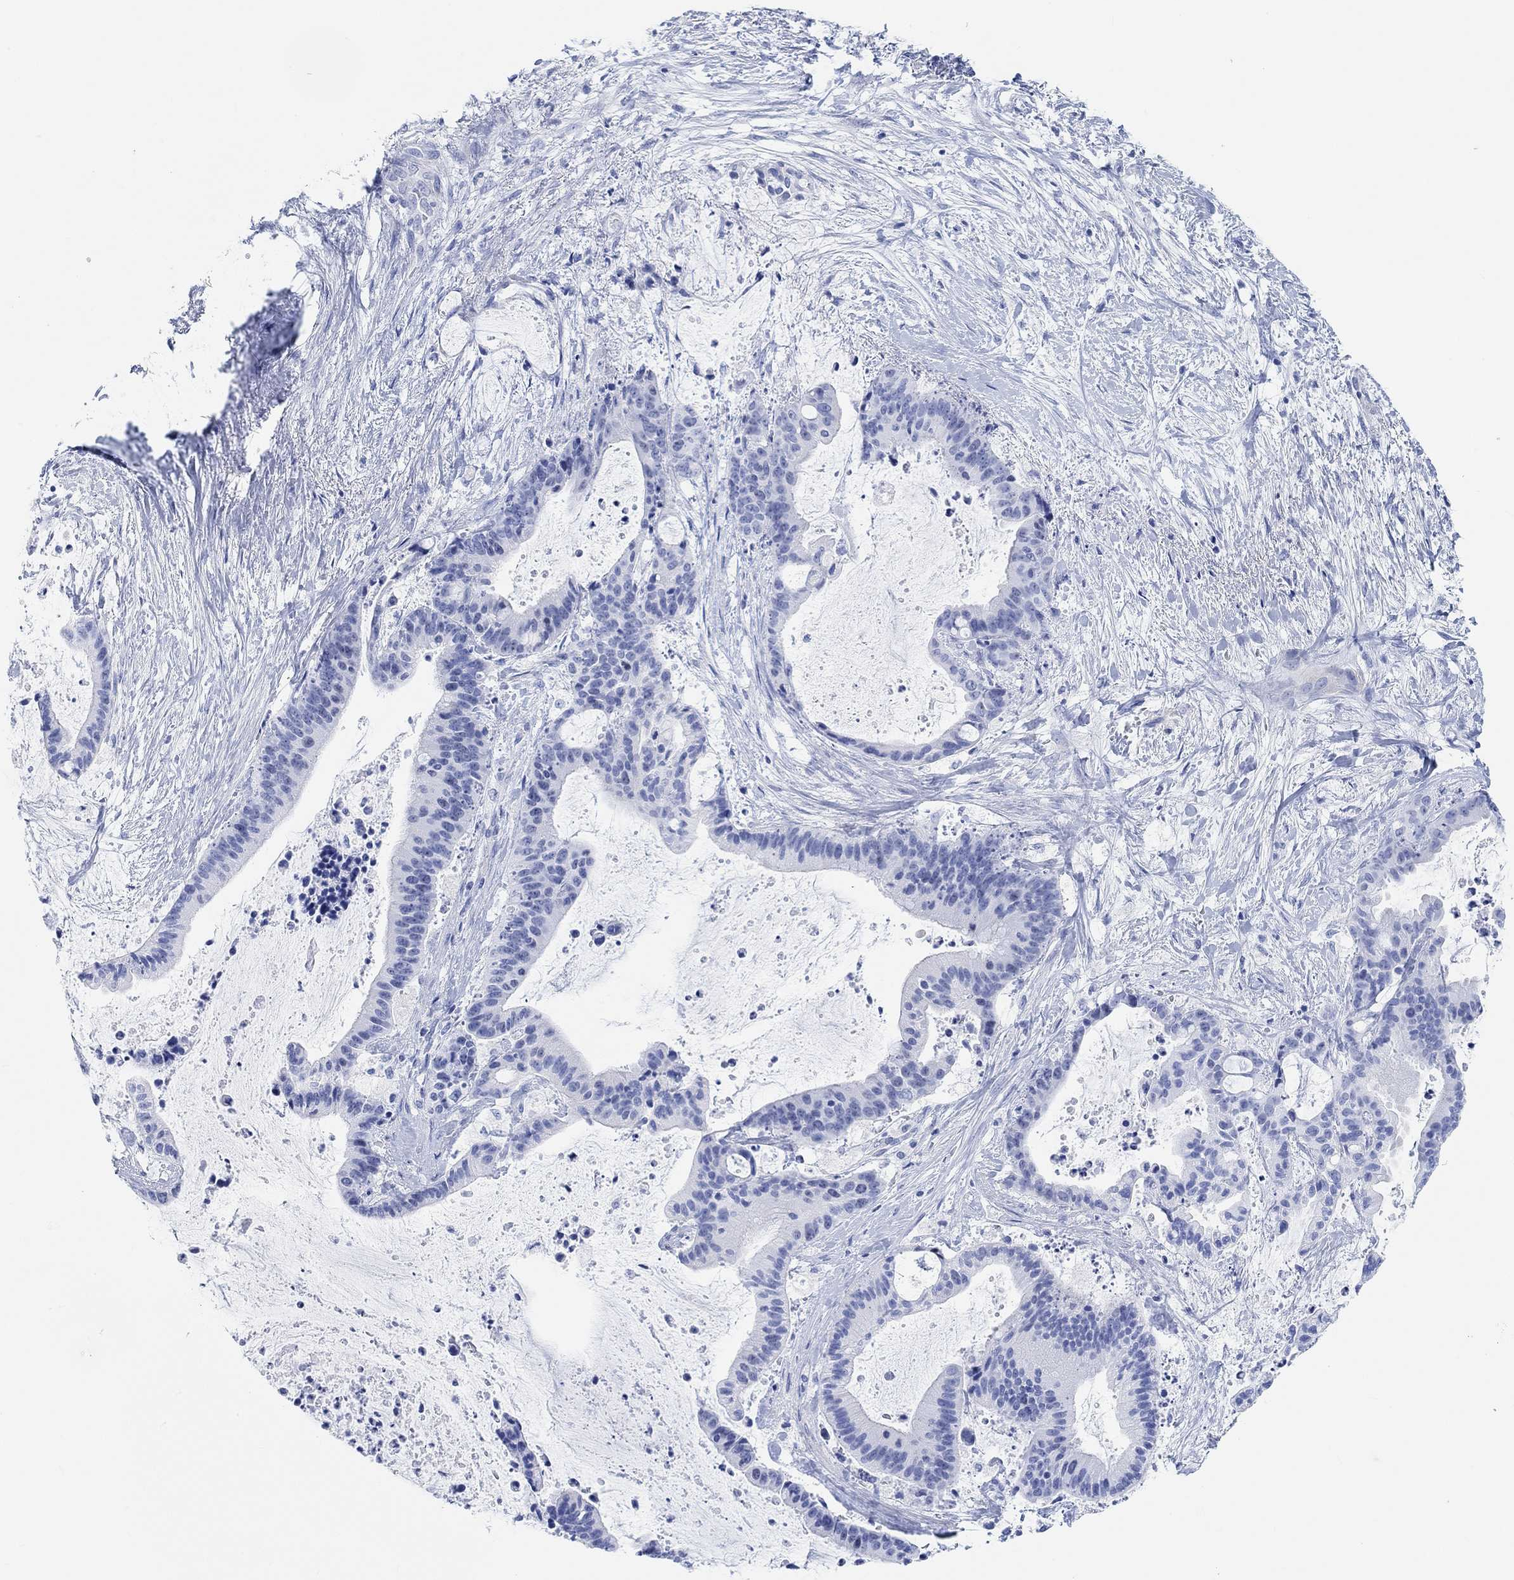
{"staining": {"intensity": "negative", "quantity": "none", "location": "none"}, "tissue": "liver cancer", "cell_type": "Tumor cells", "image_type": "cancer", "snomed": [{"axis": "morphology", "description": "Cholangiocarcinoma"}, {"axis": "topography", "description": "Liver"}], "caption": "Liver cholangiocarcinoma was stained to show a protein in brown. There is no significant positivity in tumor cells.", "gene": "ANKRD33", "patient": {"sex": "female", "age": 73}}